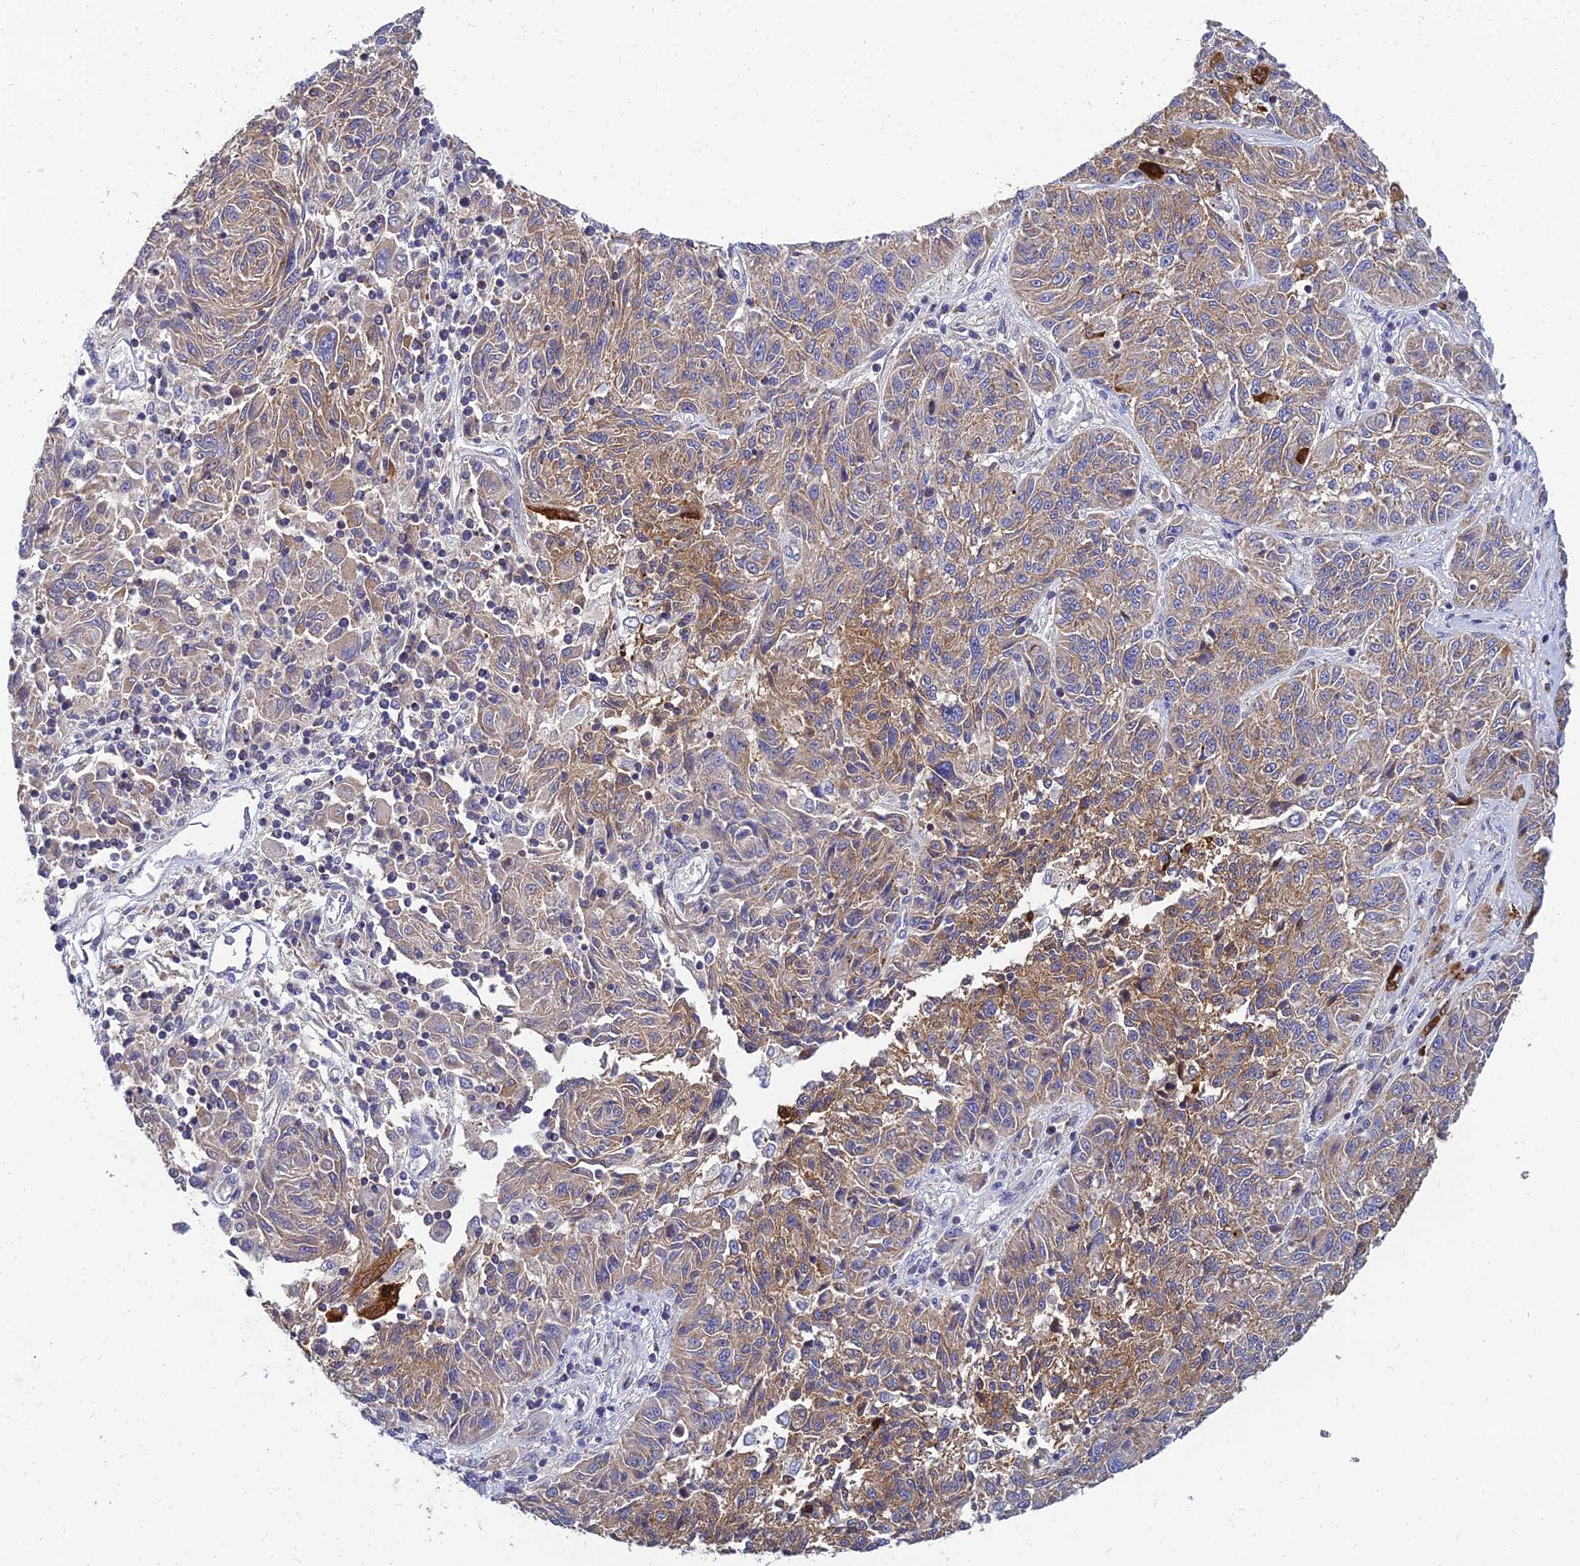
{"staining": {"intensity": "moderate", "quantity": ">75%", "location": "cytoplasmic/membranous"}, "tissue": "melanoma", "cell_type": "Tumor cells", "image_type": "cancer", "snomed": [{"axis": "morphology", "description": "Malignant melanoma, NOS"}, {"axis": "topography", "description": "Skin"}], "caption": "Immunohistochemistry (DAB) staining of melanoma shows moderate cytoplasmic/membranous protein positivity in about >75% of tumor cells.", "gene": "NPY", "patient": {"sex": "male", "age": 53}}